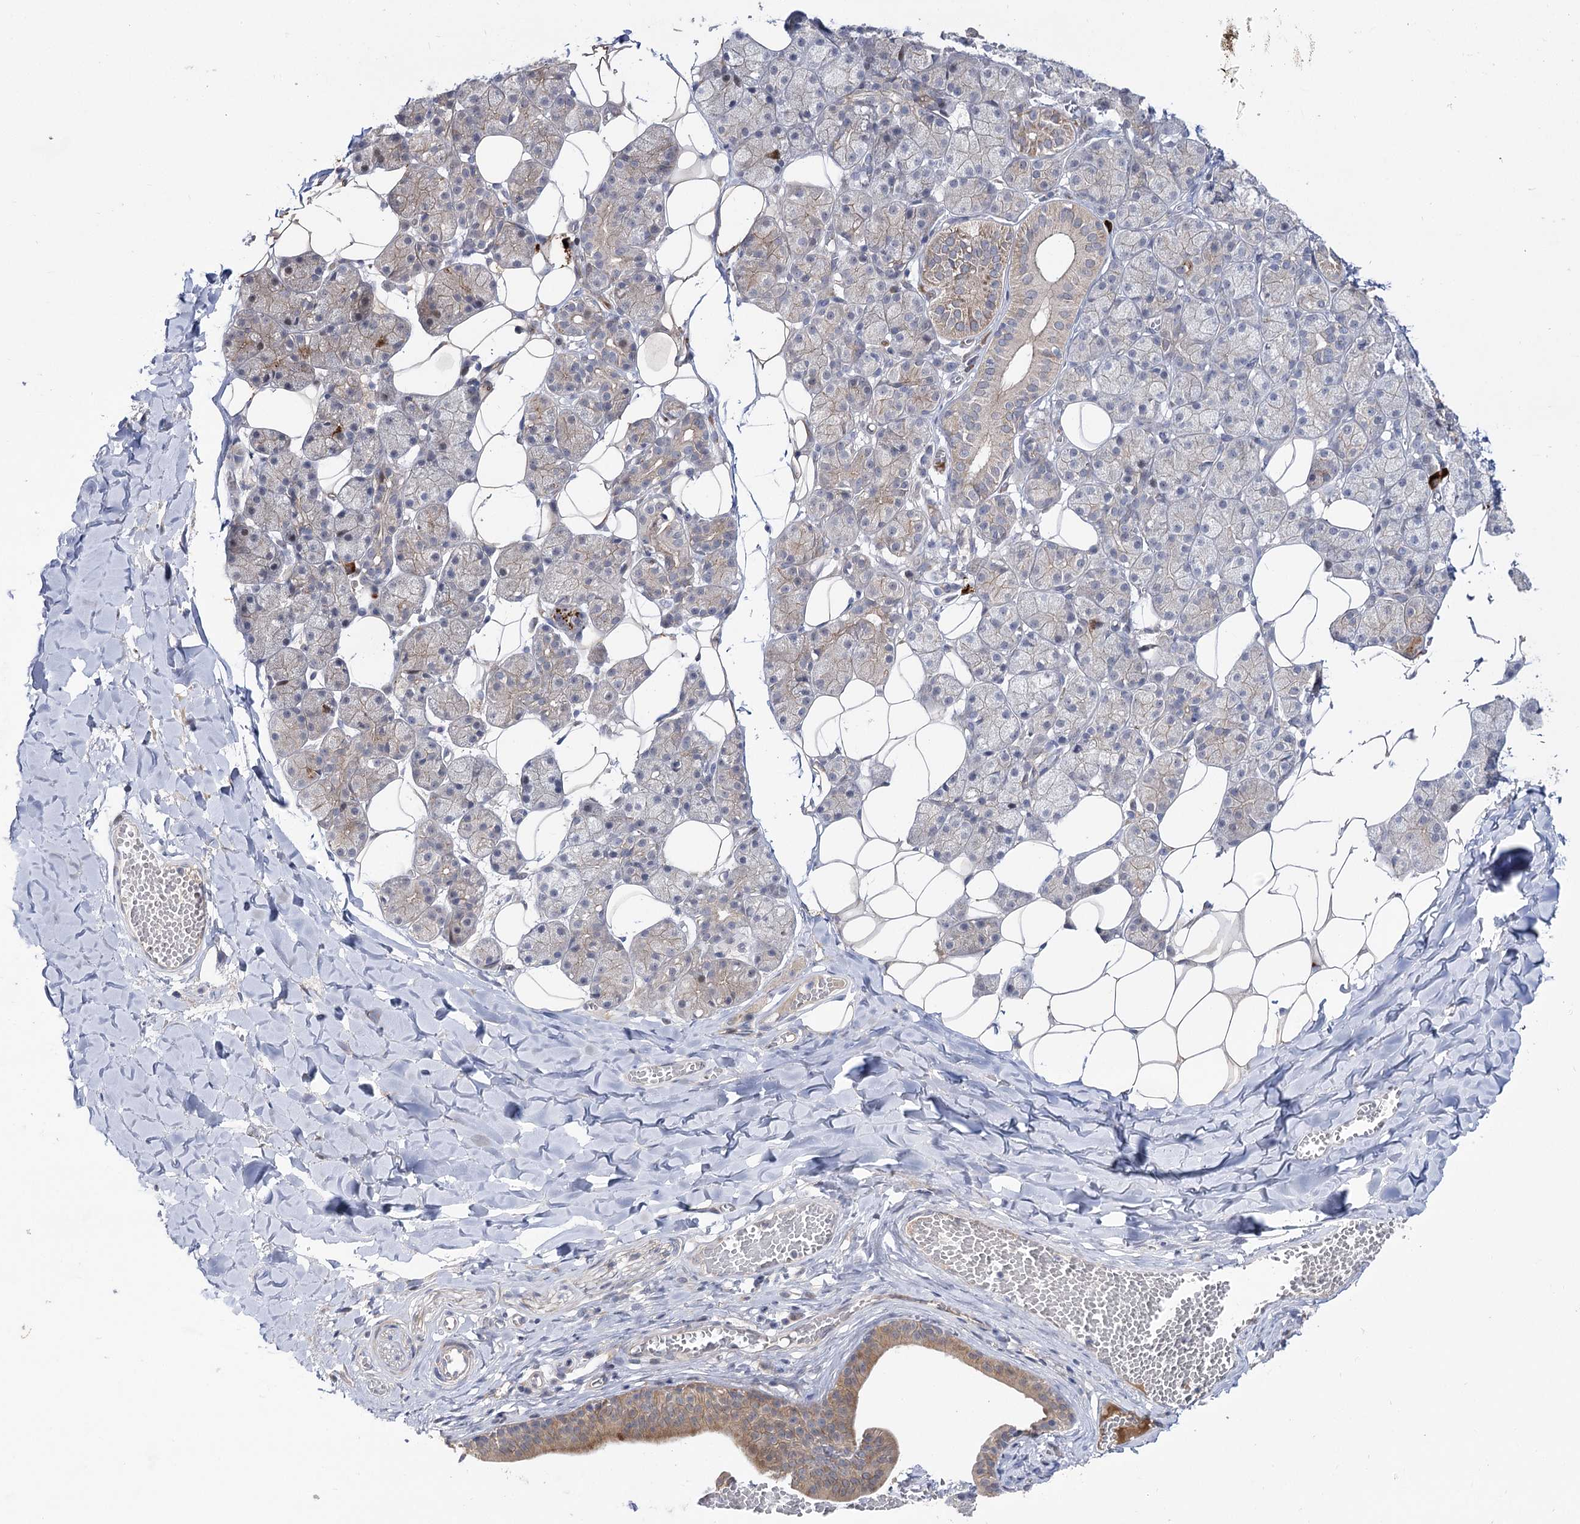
{"staining": {"intensity": "moderate", "quantity": "<25%", "location": "cytoplasmic/membranous"}, "tissue": "salivary gland", "cell_type": "Glandular cells", "image_type": "normal", "snomed": [{"axis": "morphology", "description": "Normal tissue, NOS"}, {"axis": "topography", "description": "Salivary gland"}], "caption": "This histopathology image exhibits benign salivary gland stained with immunohistochemistry (IHC) to label a protein in brown. The cytoplasmic/membranous of glandular cells show moderate positivity for the protein. Nuclei are counter-stained blue.", "gene": "ARHGAP32", "patient": {"sex": "female", "age": 33}}